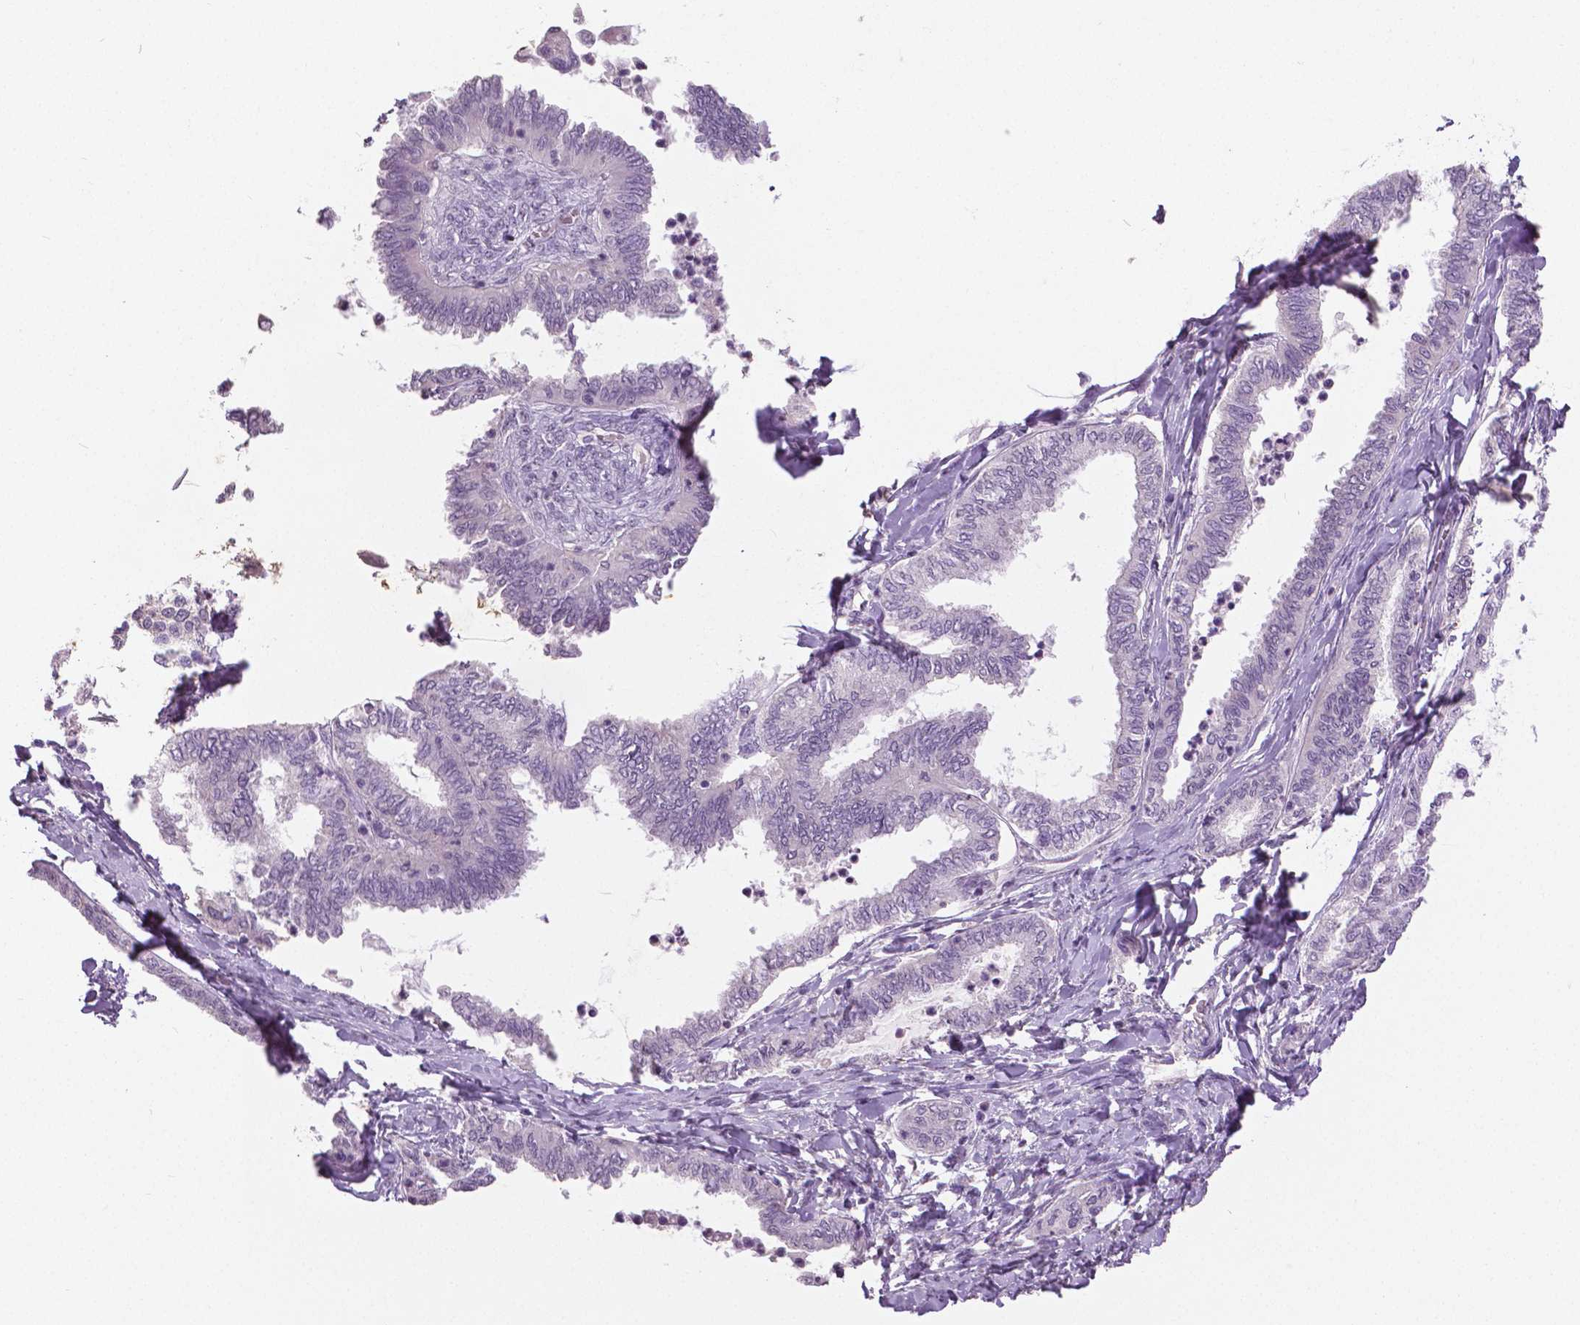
{"staining": {"intensity": "negative", "quantity": "none", "location": "none"}, "tissue": "ovarian cancer", "cell_type": "Tumor cells", "image_type": "cancer", "snomed": [{"axis": "morphology", "description": "Carcinoma, endometroid"}, {"axis": "topography", "description": "Ovary"}], "caption": "Immunohistochemistry (IHC) image of neoplastic tissue: ovarian cancer (endometroid carcinoma) stained with DAB (3,3'-diaminobenzidine) displays no significant protein positivity in tumor cells. The staining was performed using DAB to visualize the protein expression in brown, while the nuclei were stained in blue with hematoxylin (Magnification: 20x).", "gene": "GRIN2A", "patient": {"sex": "female", "age": 70}}